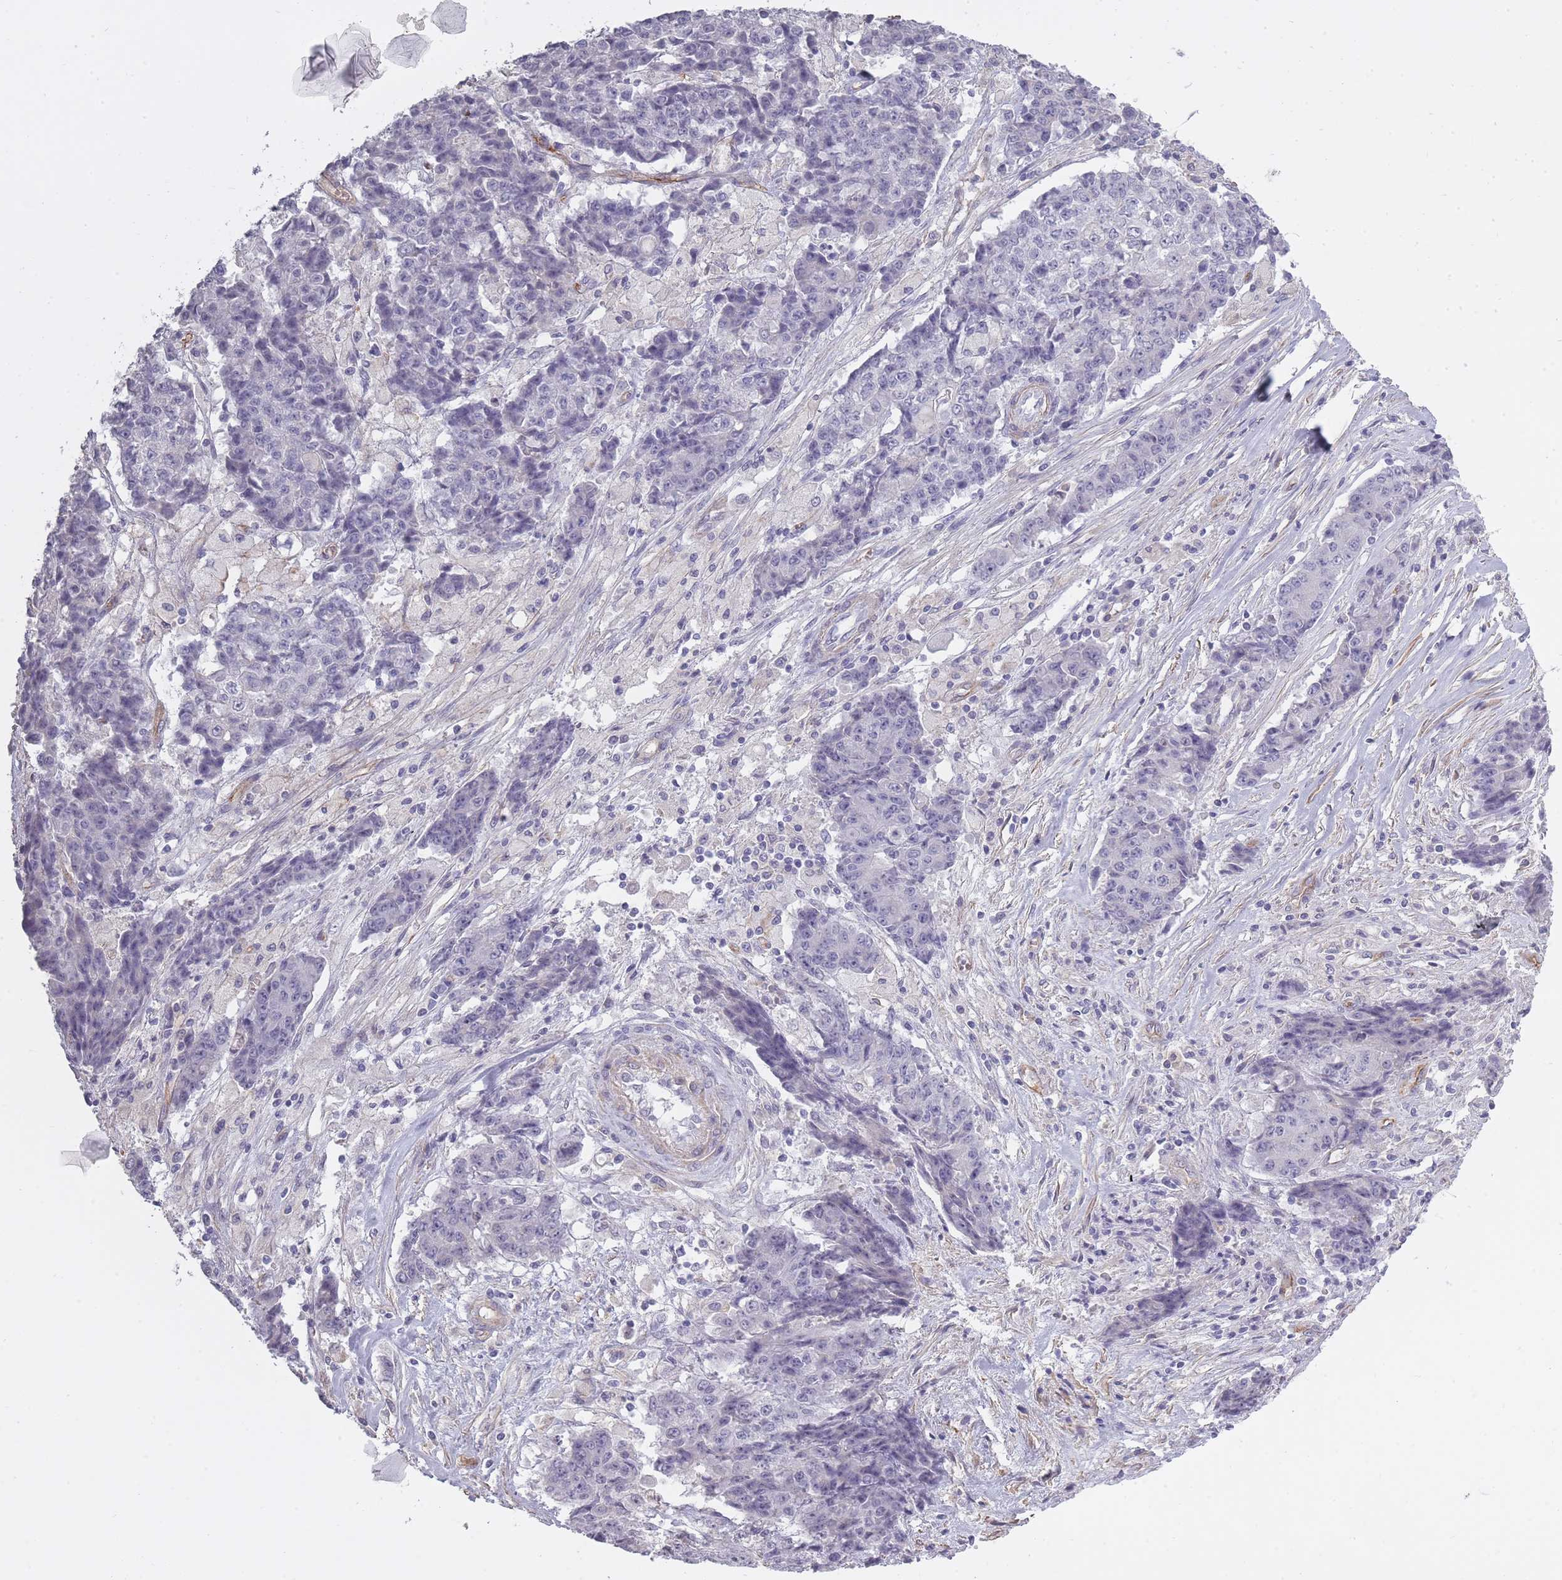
{"staining": {"intensity": "negative", "quantity": "none", "location": "none"}, "tissue": "ovarian cancer", "cell_type": "Tumor cells", "image_type": "cancer", "snomed": [{"axis": "morphology", "description": "Carcinoma, endometroid"}, {"axis": "topography", "description": "Ovary"}], "caption": "DAB (3,3'-diaminobenzidine) immunohistochemical staining of human ovarian cancer exhibits no significant positivity in tumor cells.", "gene": "SLC8A2", "patient": {"sex": "female", "age": 42}}